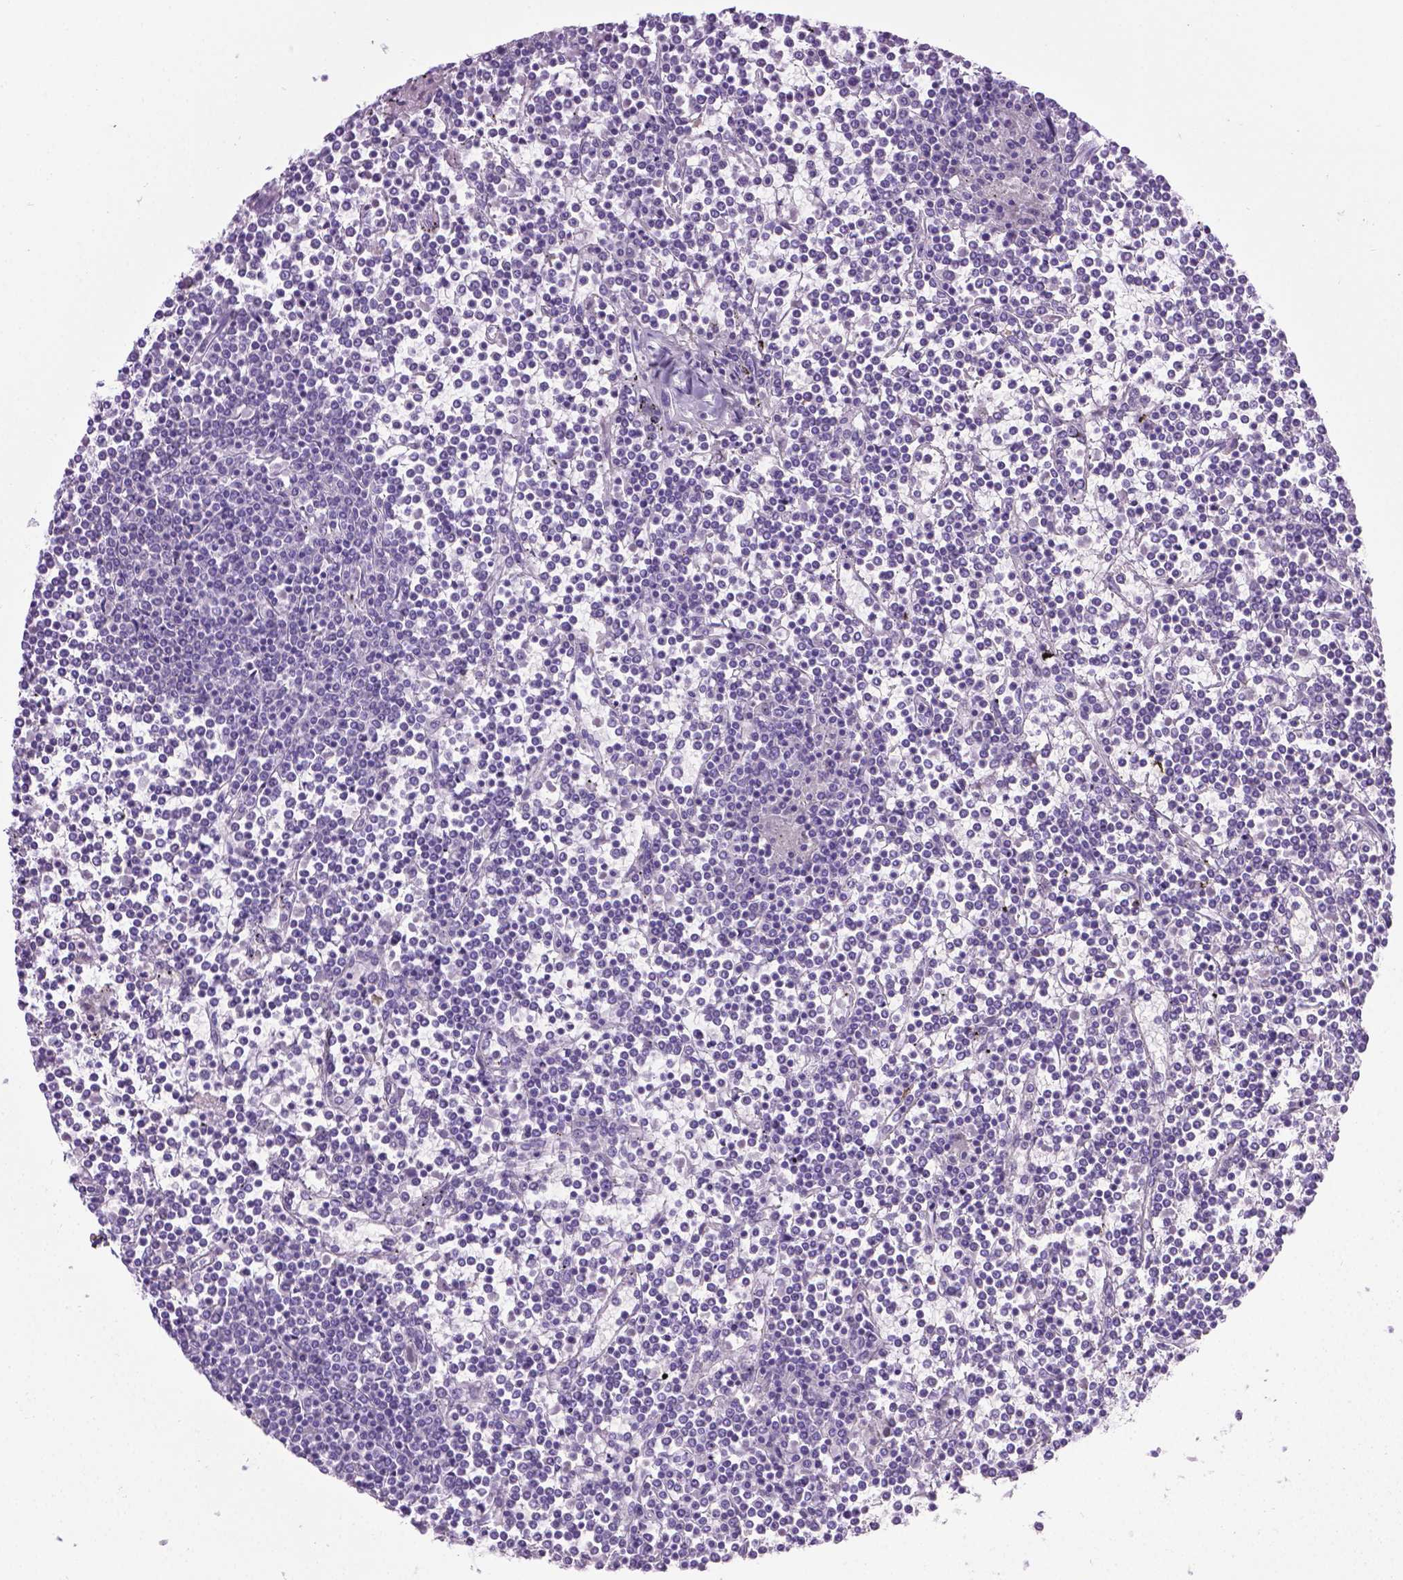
{"staining": {"intensity": "negative", "quantity": "none", "location": "none"}, "tissue": "lymphoma", "cell_type": "Tumor cells", "image_type": "cancer", "snomed": [{"axis": "morphology", "description": "Malignant lymphoma, non-Hodgkin's type, Low grade"}, {"axis": "topography", "description": "Spleen"}], "caption": "Immunohistochemistry image of neoplastic tissue: low-grade malignant lymphoma, non-Hodgkin's type stained with DAB demonstrates no significant protein expression in tumor cells.", "gene": "LELP1", "patient": {"sex": "female", "age": 19}}